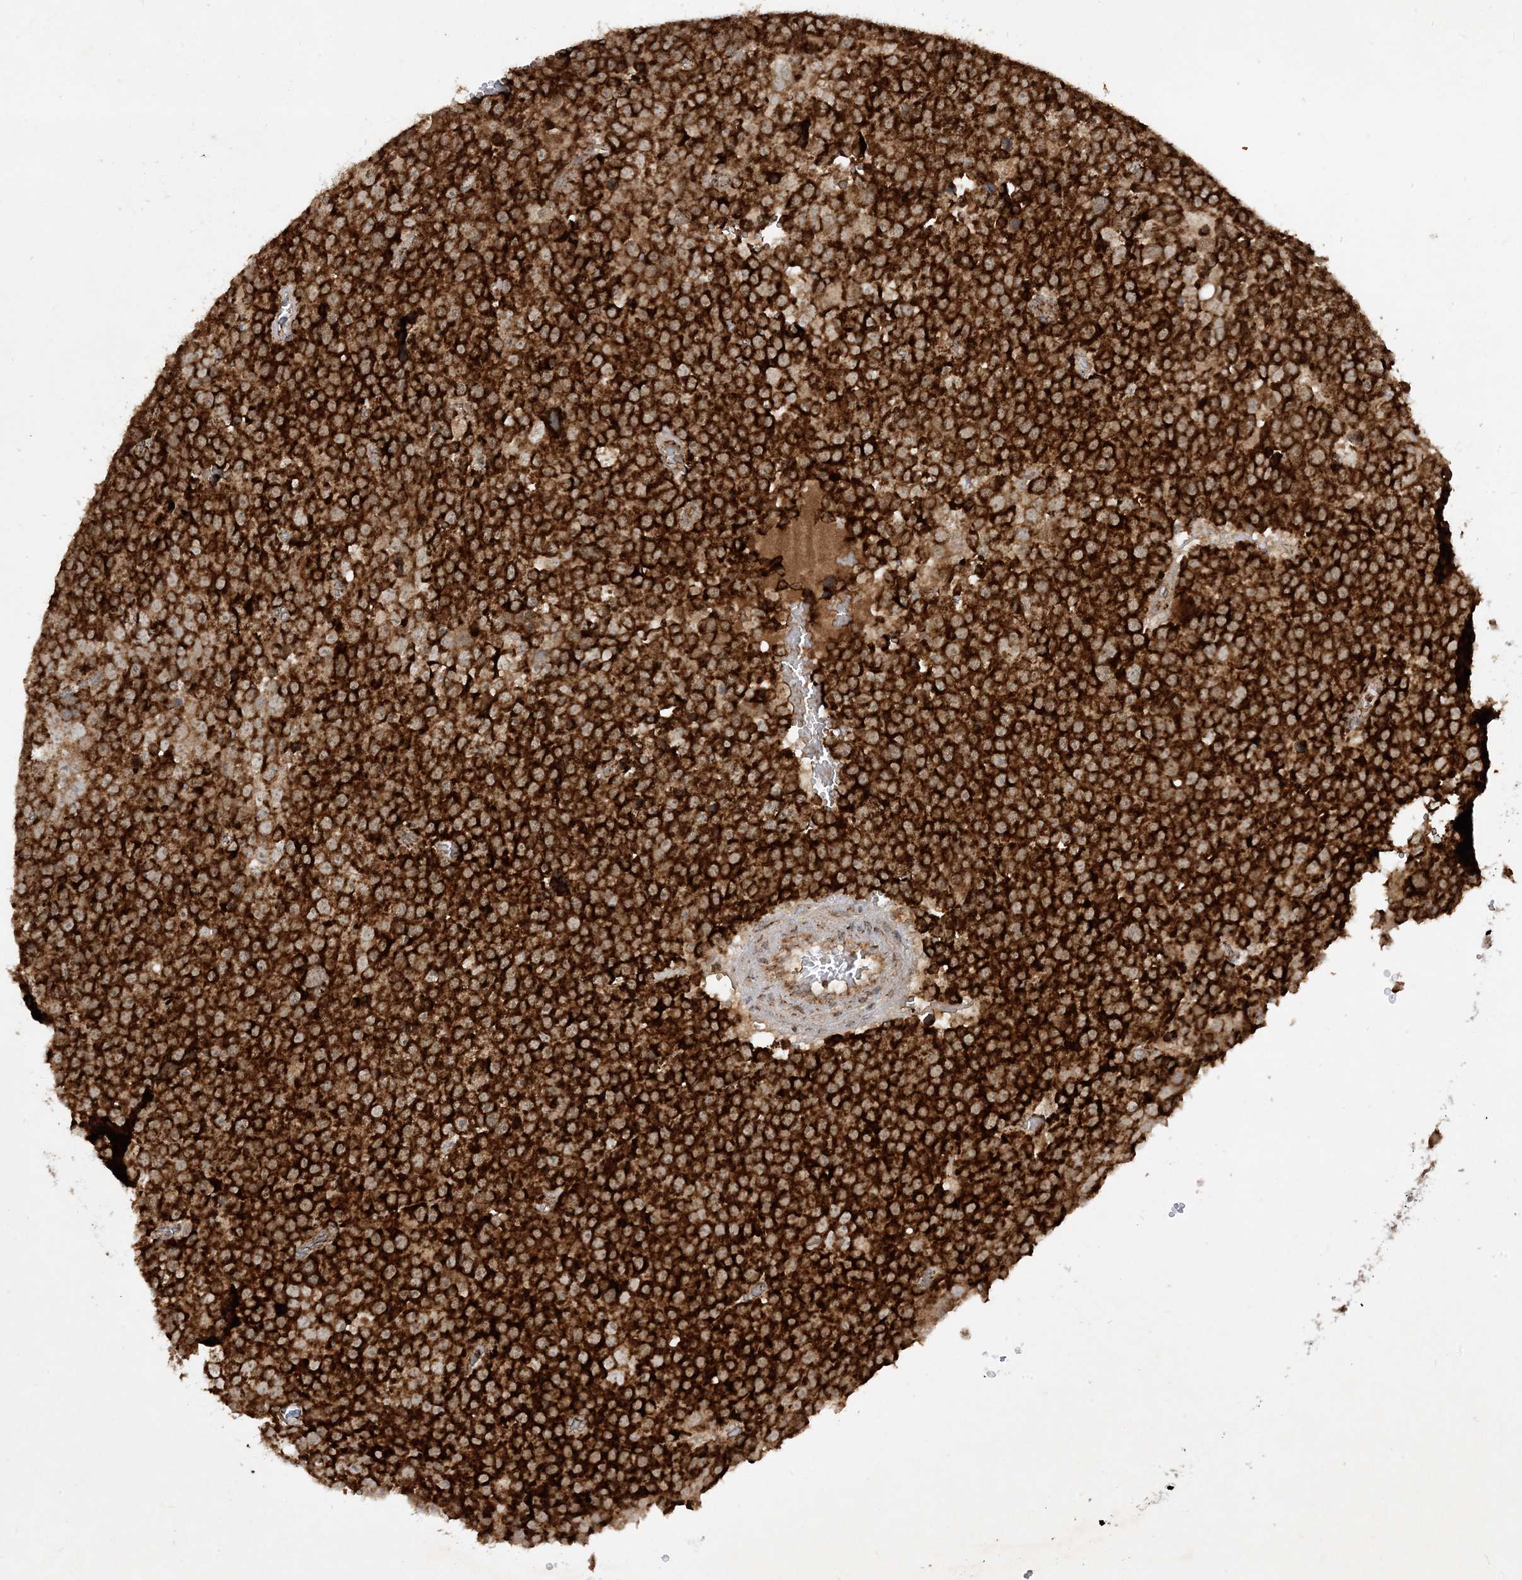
{"staining": {"intensity": "strong", "quantity": ">75%", "location": "cytoplasmic/membranous"}, "tissue": "testis cancer", "cell_type": "Tumor cells", "image_type": "cancer", "snomed": [{"axis": "morphology", "description": "Seminoma, NOS"}, {"axis": "topography", "description": "Testis"}], "caption": "Immunohistochemical staining of seminoma (testis) reveals strong cytoplasmic/membranous protein expression in approximately >75% of tumor cells.", "gene": "NDUFAF3", "patient": {"sex": "male", "age": 71}}